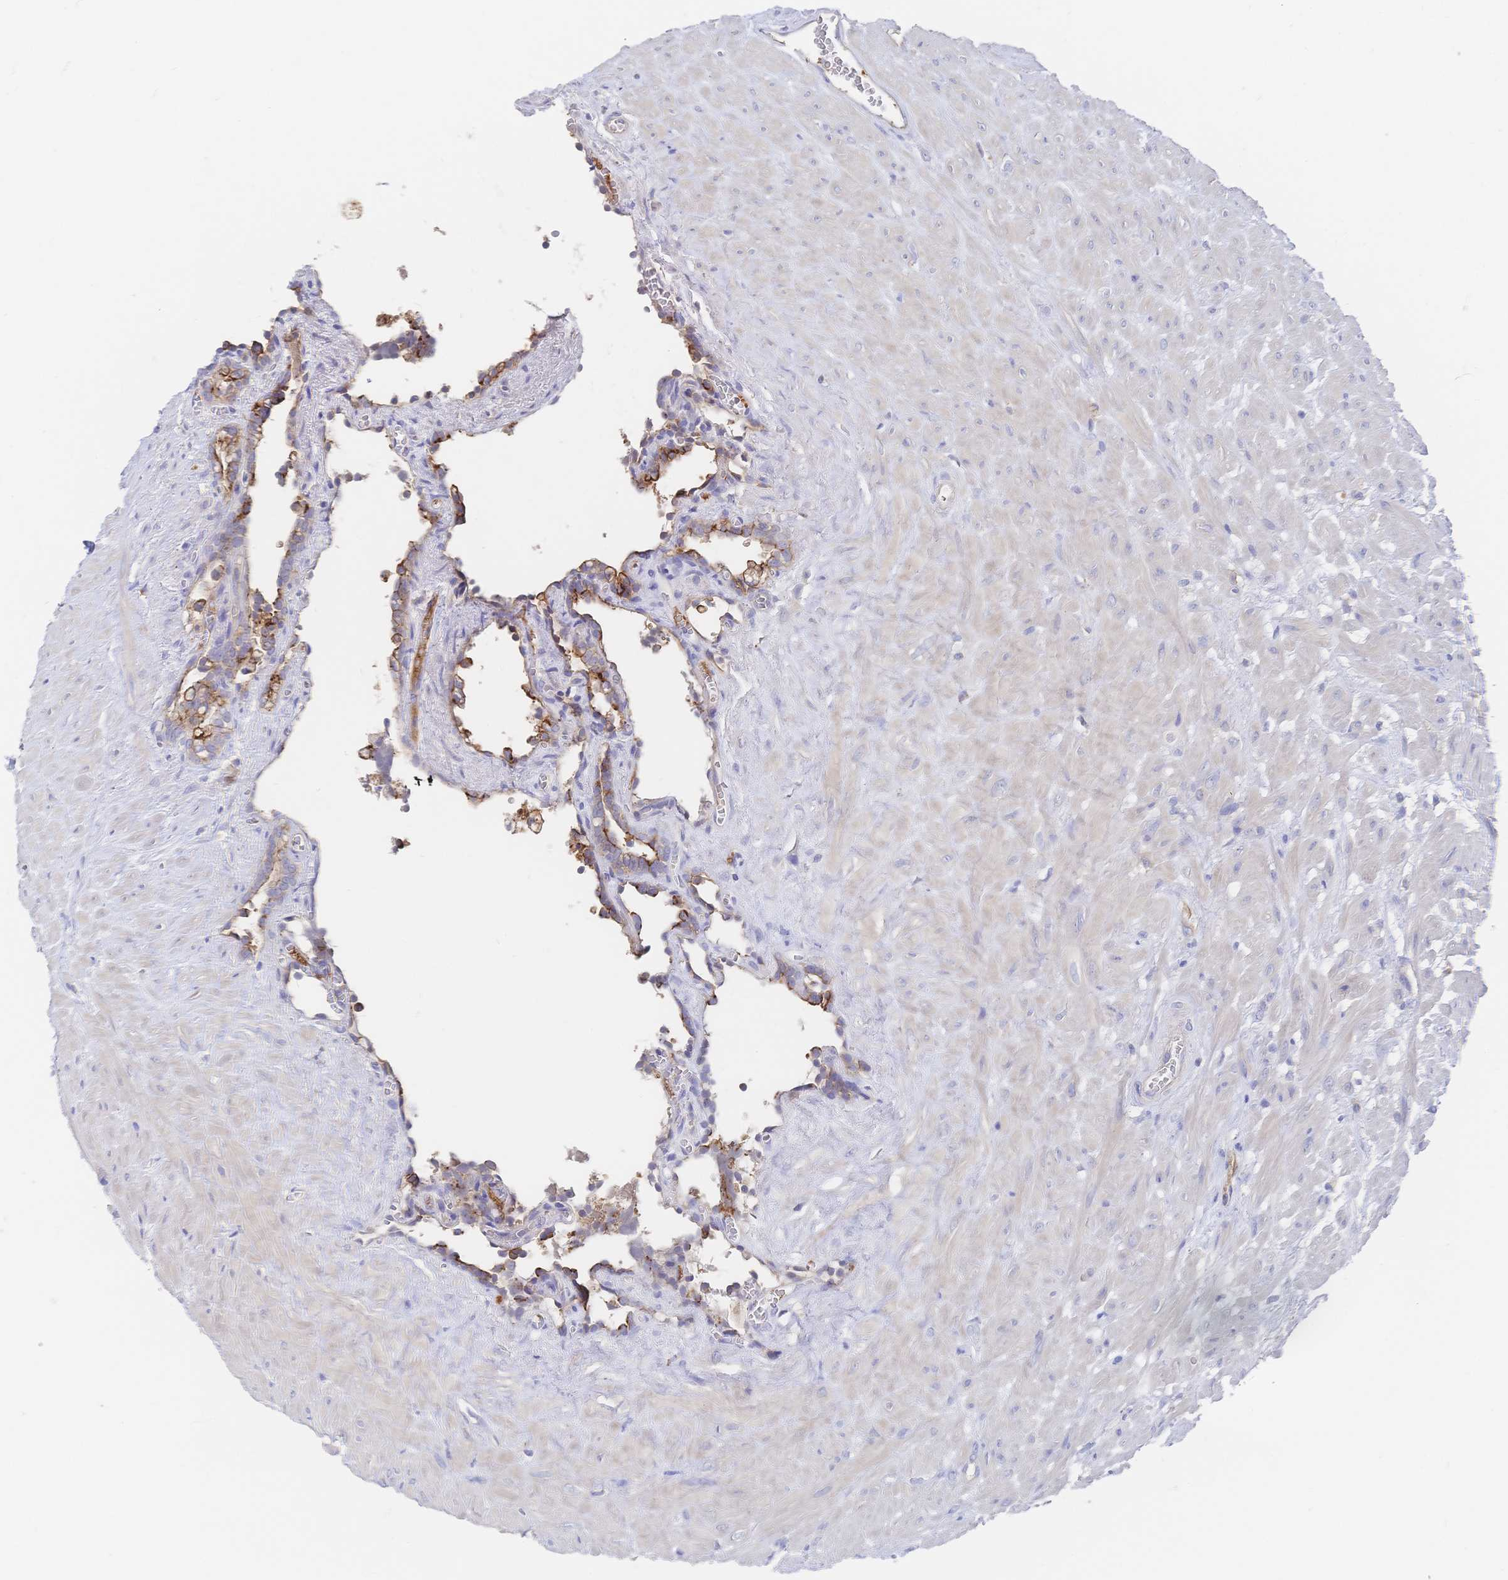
{"staining": {"intensity": "strong", "quantity": "25%-75%", "location": "cytoplasmic/membranous"}, "tissue": "seminal vesicle", "cell_type": "Glandular cells", "image_type": "normal", "snomed": [{"axis": "morphology", "description": "Normal tissue, NOS"}, {"axis": "topography", "description": "Seminal veicle"}], "caption": "Immunohistochemical staining of benign seminal vesicle displays 25%-75% levels of strong cytoplasmic/membranous protein expression in approximately 25%-75% of glandular cells.", "gene": "F11R", "patient": {"sex": "male", "age": 76}}